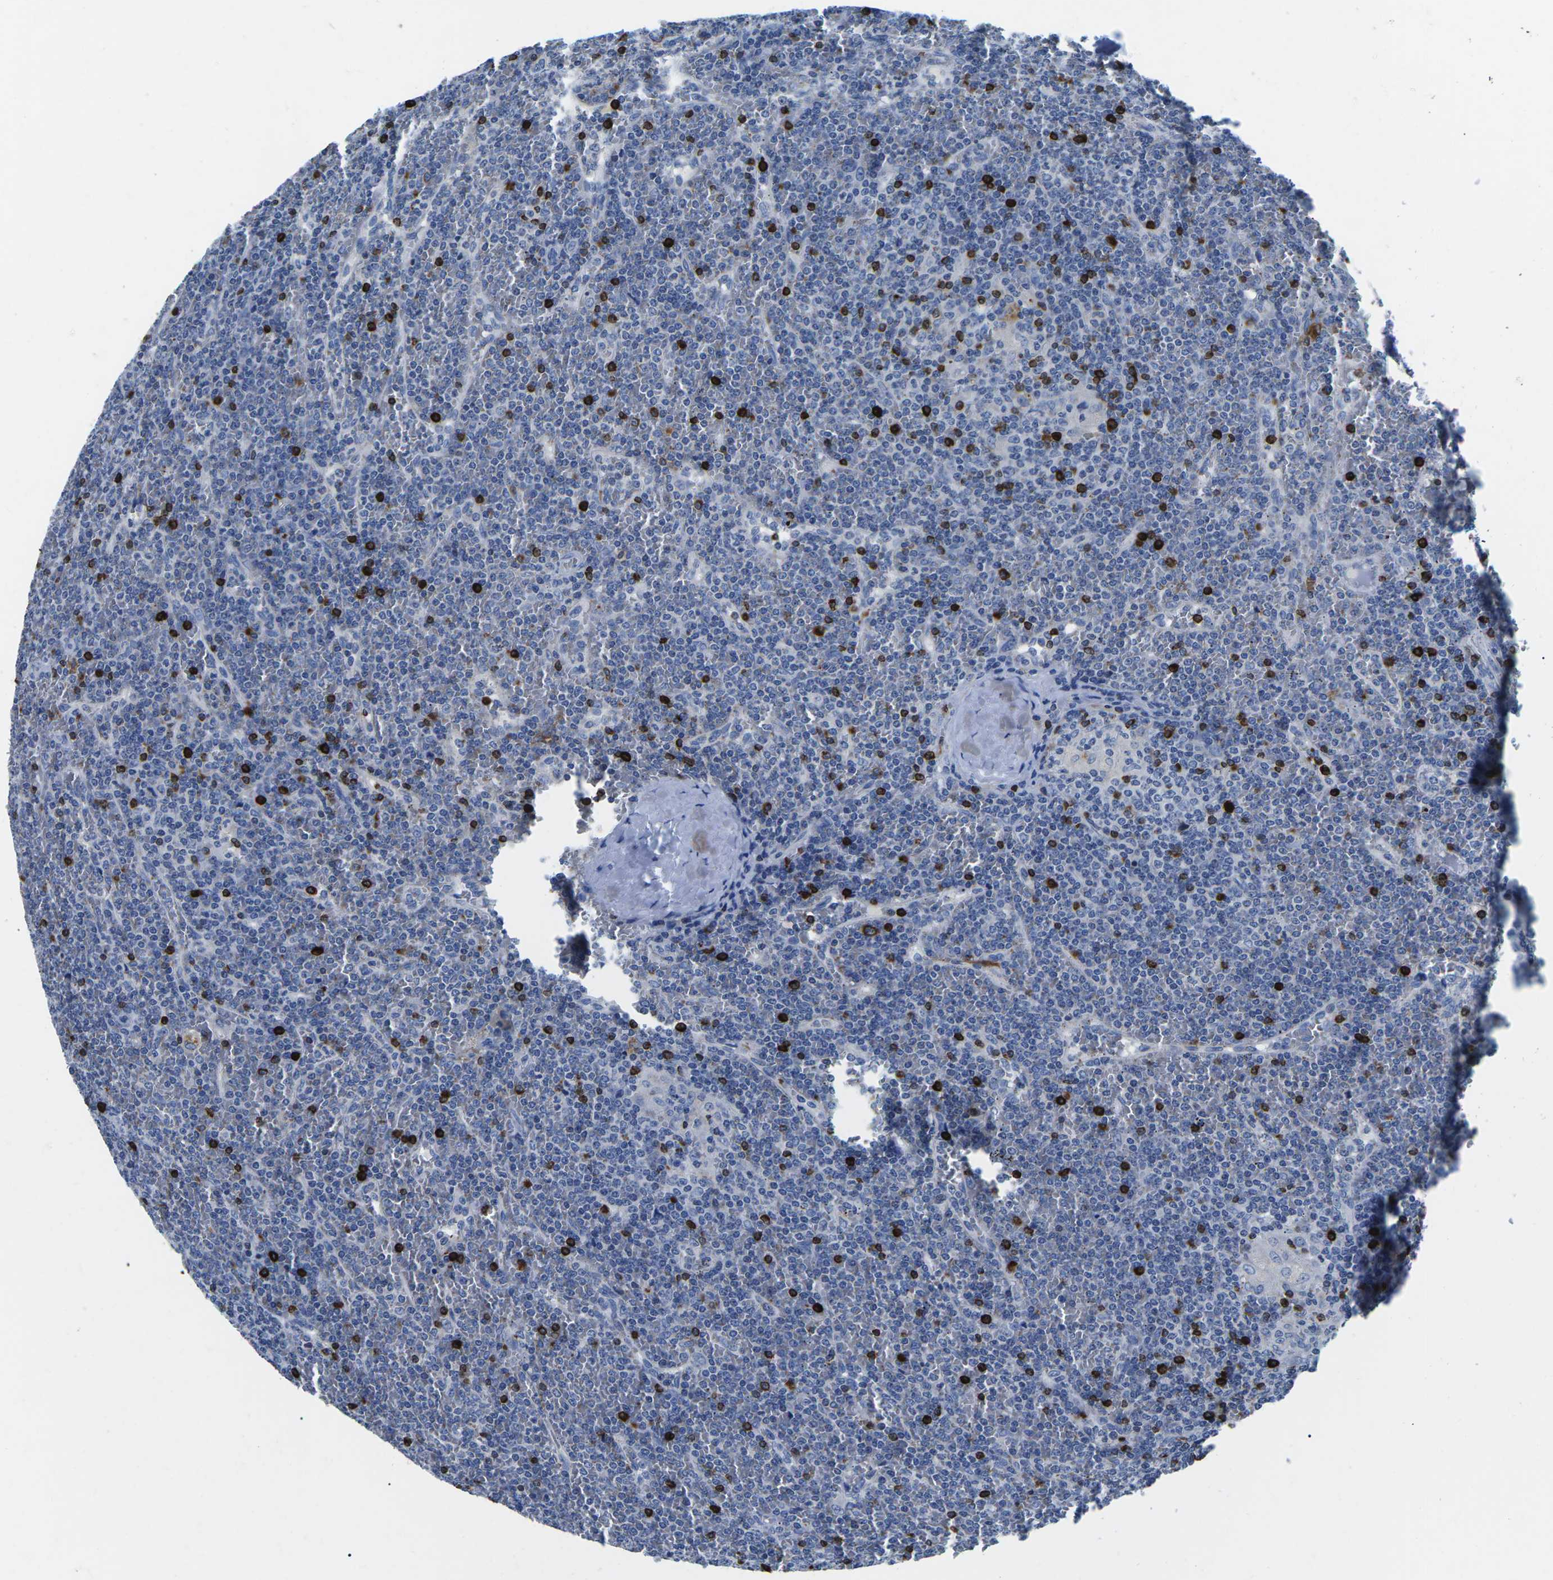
{"staining": {"intensity": "negative", "quantity": "none", "location": "none"}, "tissue": "lymphoma", "cell_type": "Tumor cells", "image_type": "cancer", "snomed": [{"axis": "morphology", "description": "Malignant lymphoma, non-Hodgkin's type, Low grade"}, {"axis": "topography", "description": "Spleen"}], "caption": "High power microscopy photomicrograph of an immunohistochemistry photomicrograph of lymphoma, revealing no significant staining in tumor cells. Brightfield microscopy of IHC stained with DAB (3,3'-diaminobenzidine) (brown) and hematoxylin (blue), captured at high magnification.", "gene": "CTSW", "patient": {"sex": "female", "age": 19}}